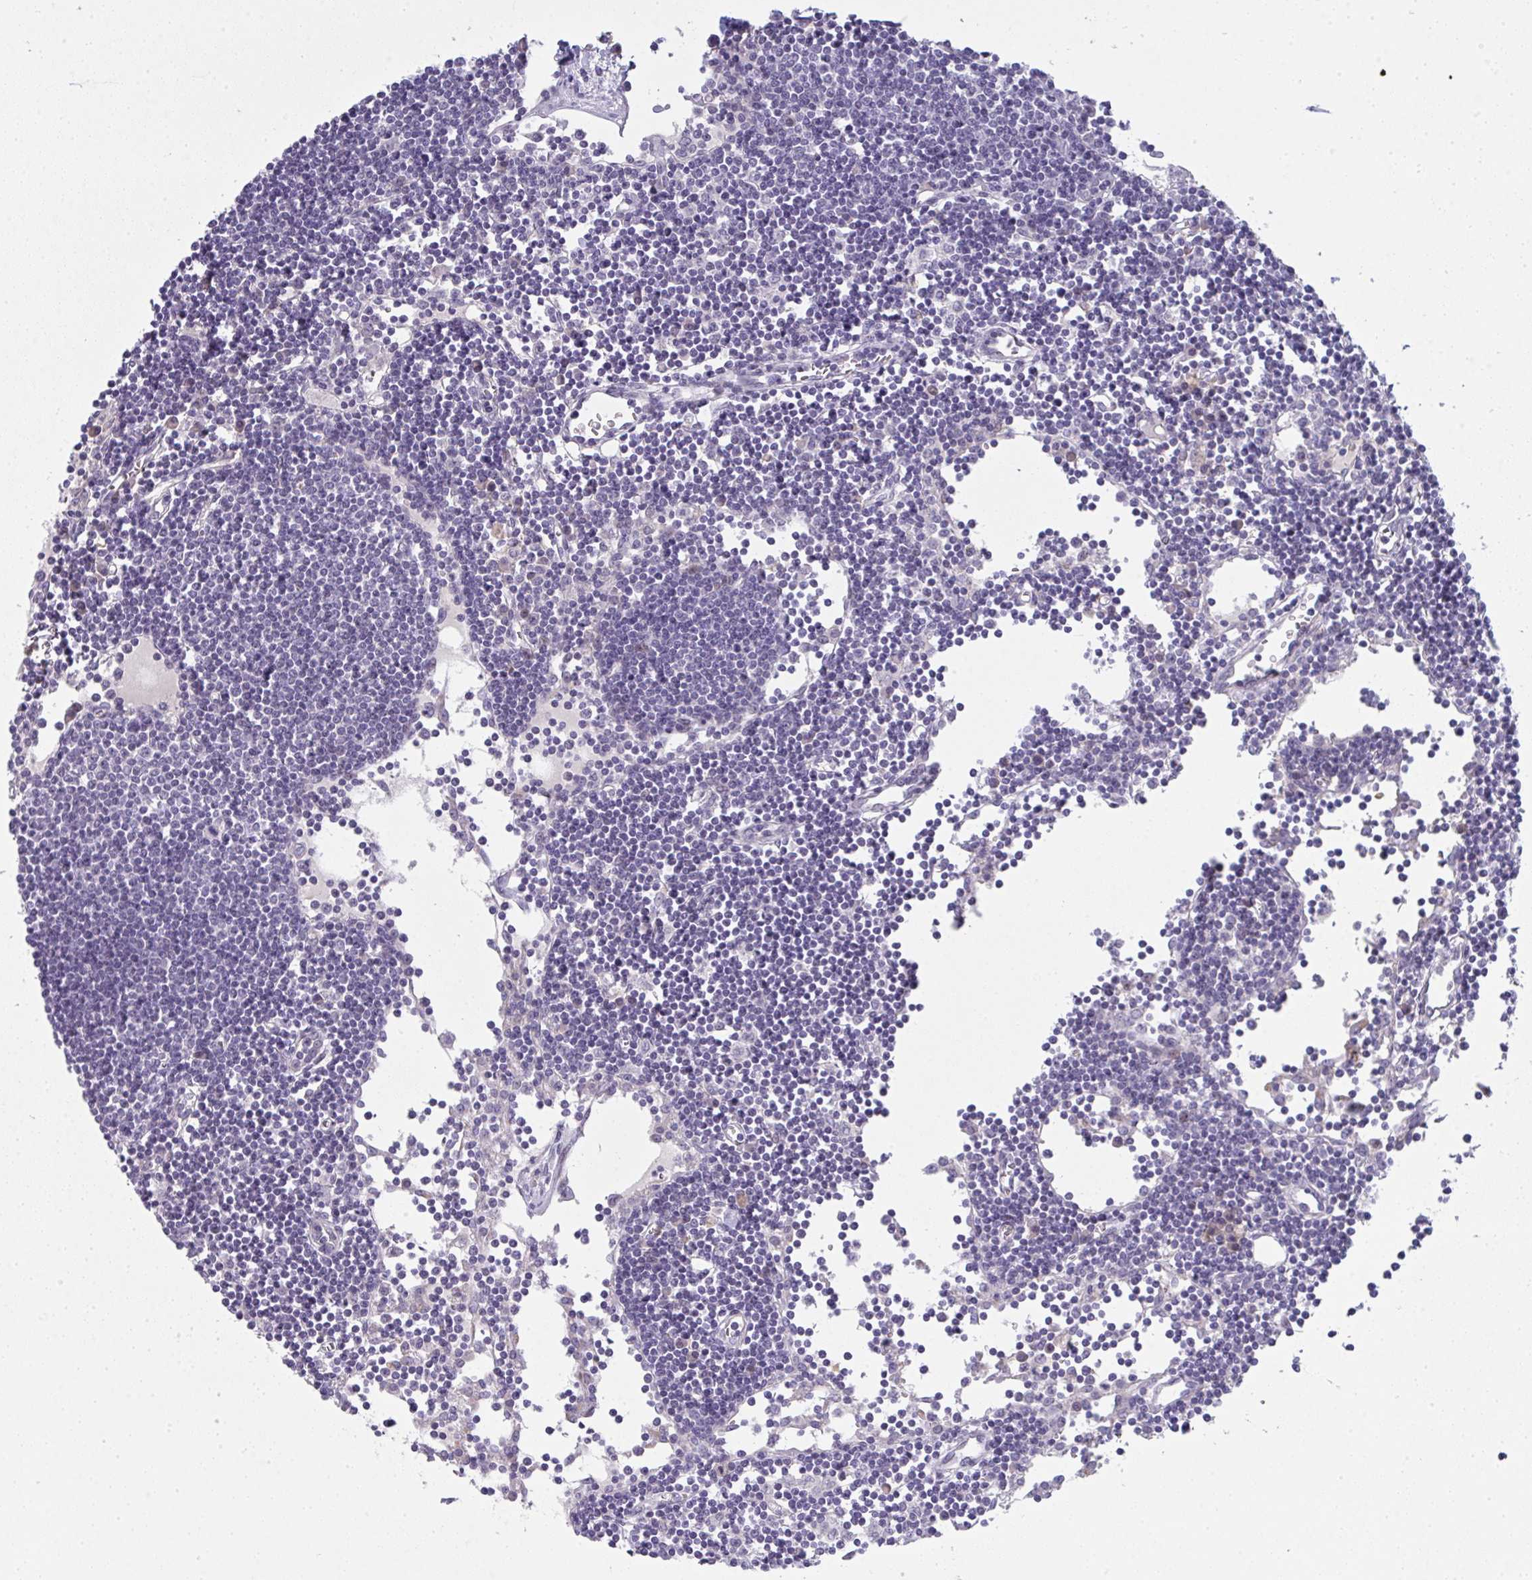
{"staining": {"intensity": "negative", "quantity": "none", "location": "none"}, "tissue": "lymph node", "cell_type": "Germinal center cells", "image_type": "normal", "snomed": [{"axis": "morphology", "description": "Normal tissue, NOS"}, {"axis": "topography", "description": "Lymph node"}], "caption": "An immunohistochemistry (IHC) micrograph of benign lymph node is shown. There is no staining in germinal center cells of lymph node. Nuclei are stained in blue.", "gene": "GALNT16", "patient": {"sex": "female", "age": 65}}